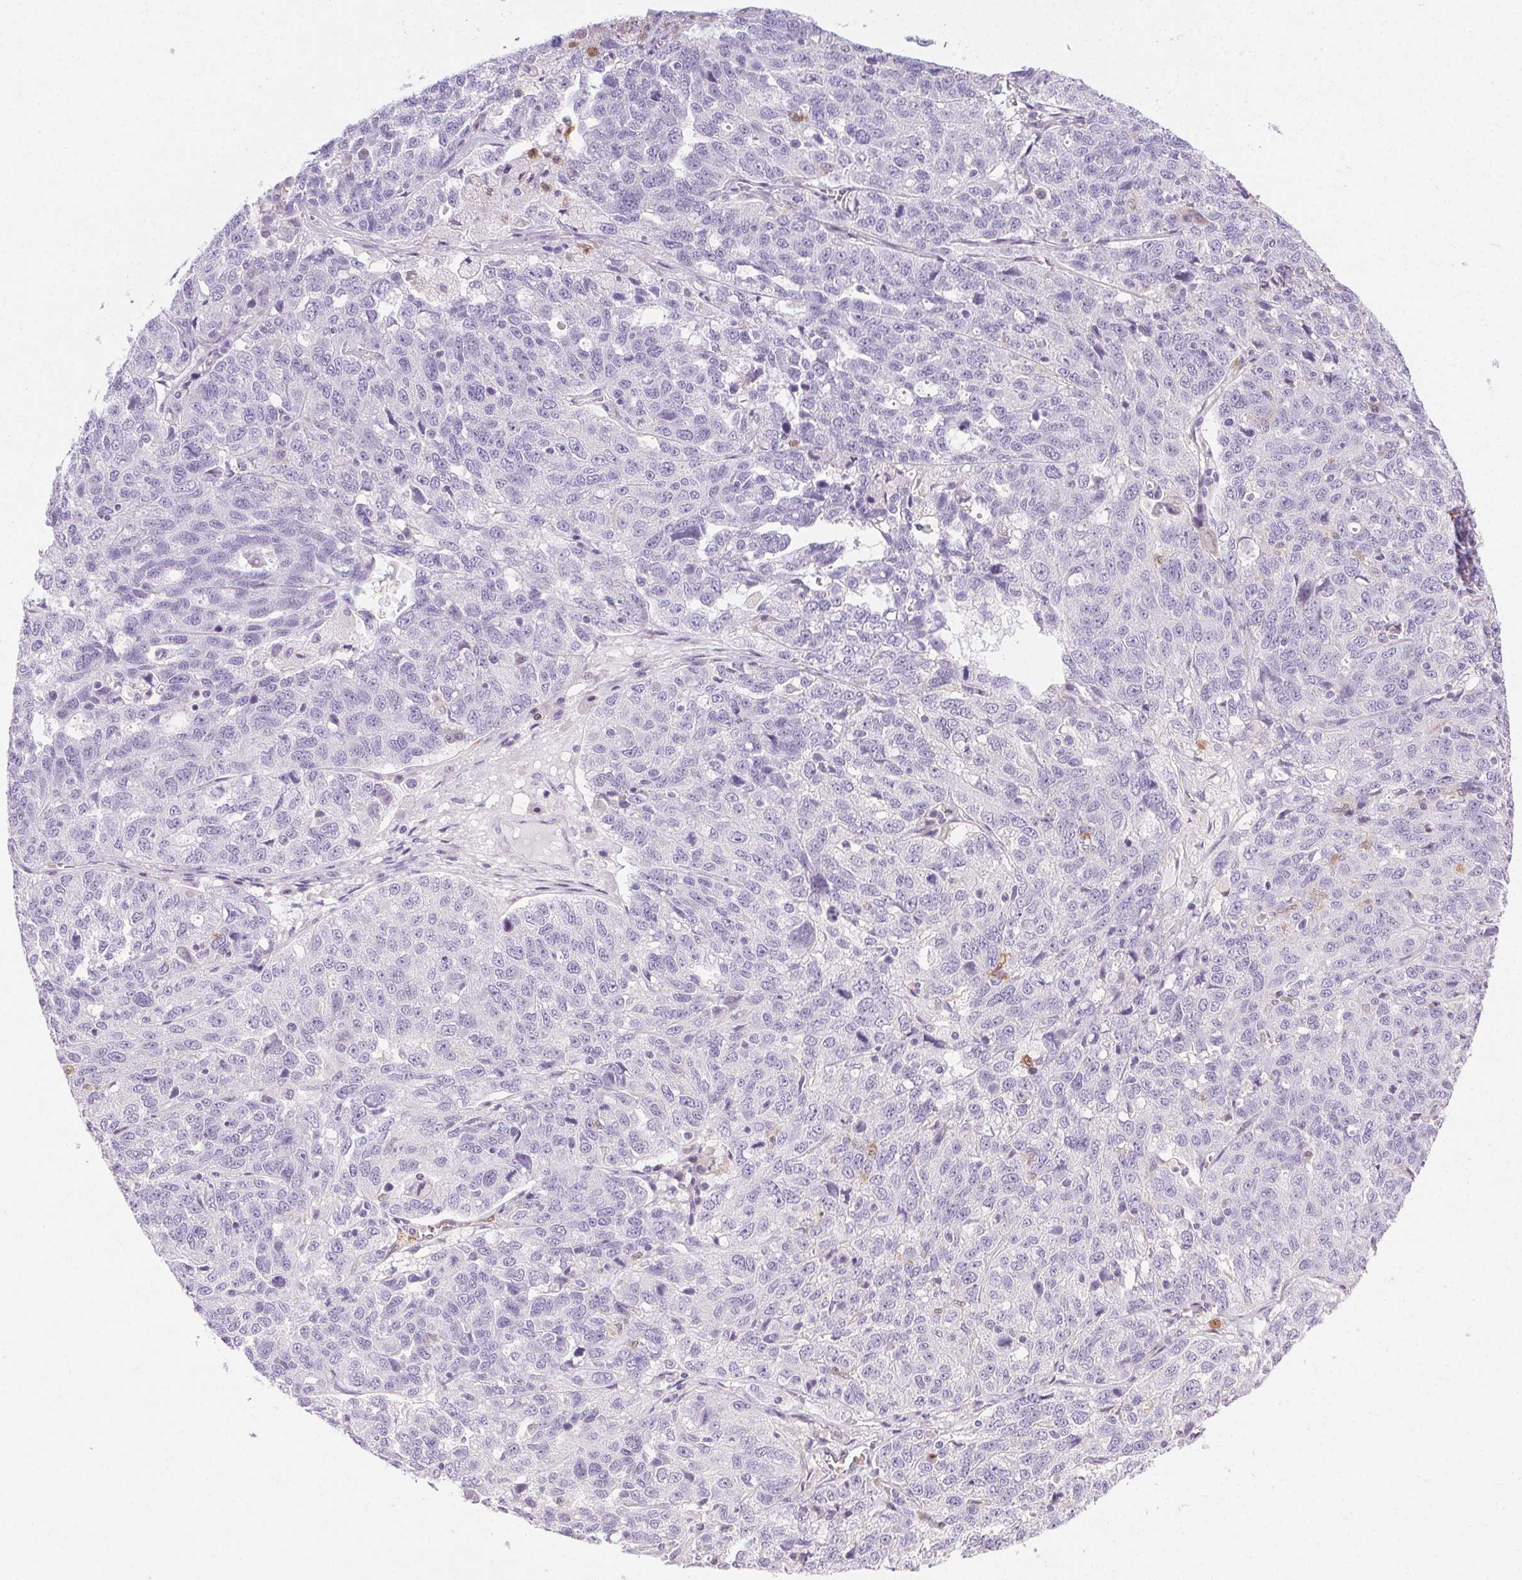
{"staining": {"intensity": "negative", "quantity": "none", "location": "none"}, "tissue": "ovarian cancer", "cell_type": "Tumor cells", "image_type": "cancer", "snomed": [{"axis": "morphology", "description": "Cystadenocarcinoma, serous, NOS"}, {"axis": "topography", "description": "Ovary"}], "caption": "Tumor cells show no significant positivity in ovarian serous cystadenocarcinoma.", "gene": "TMEM45A", "patient": {"sex": "female", "age": 71}}